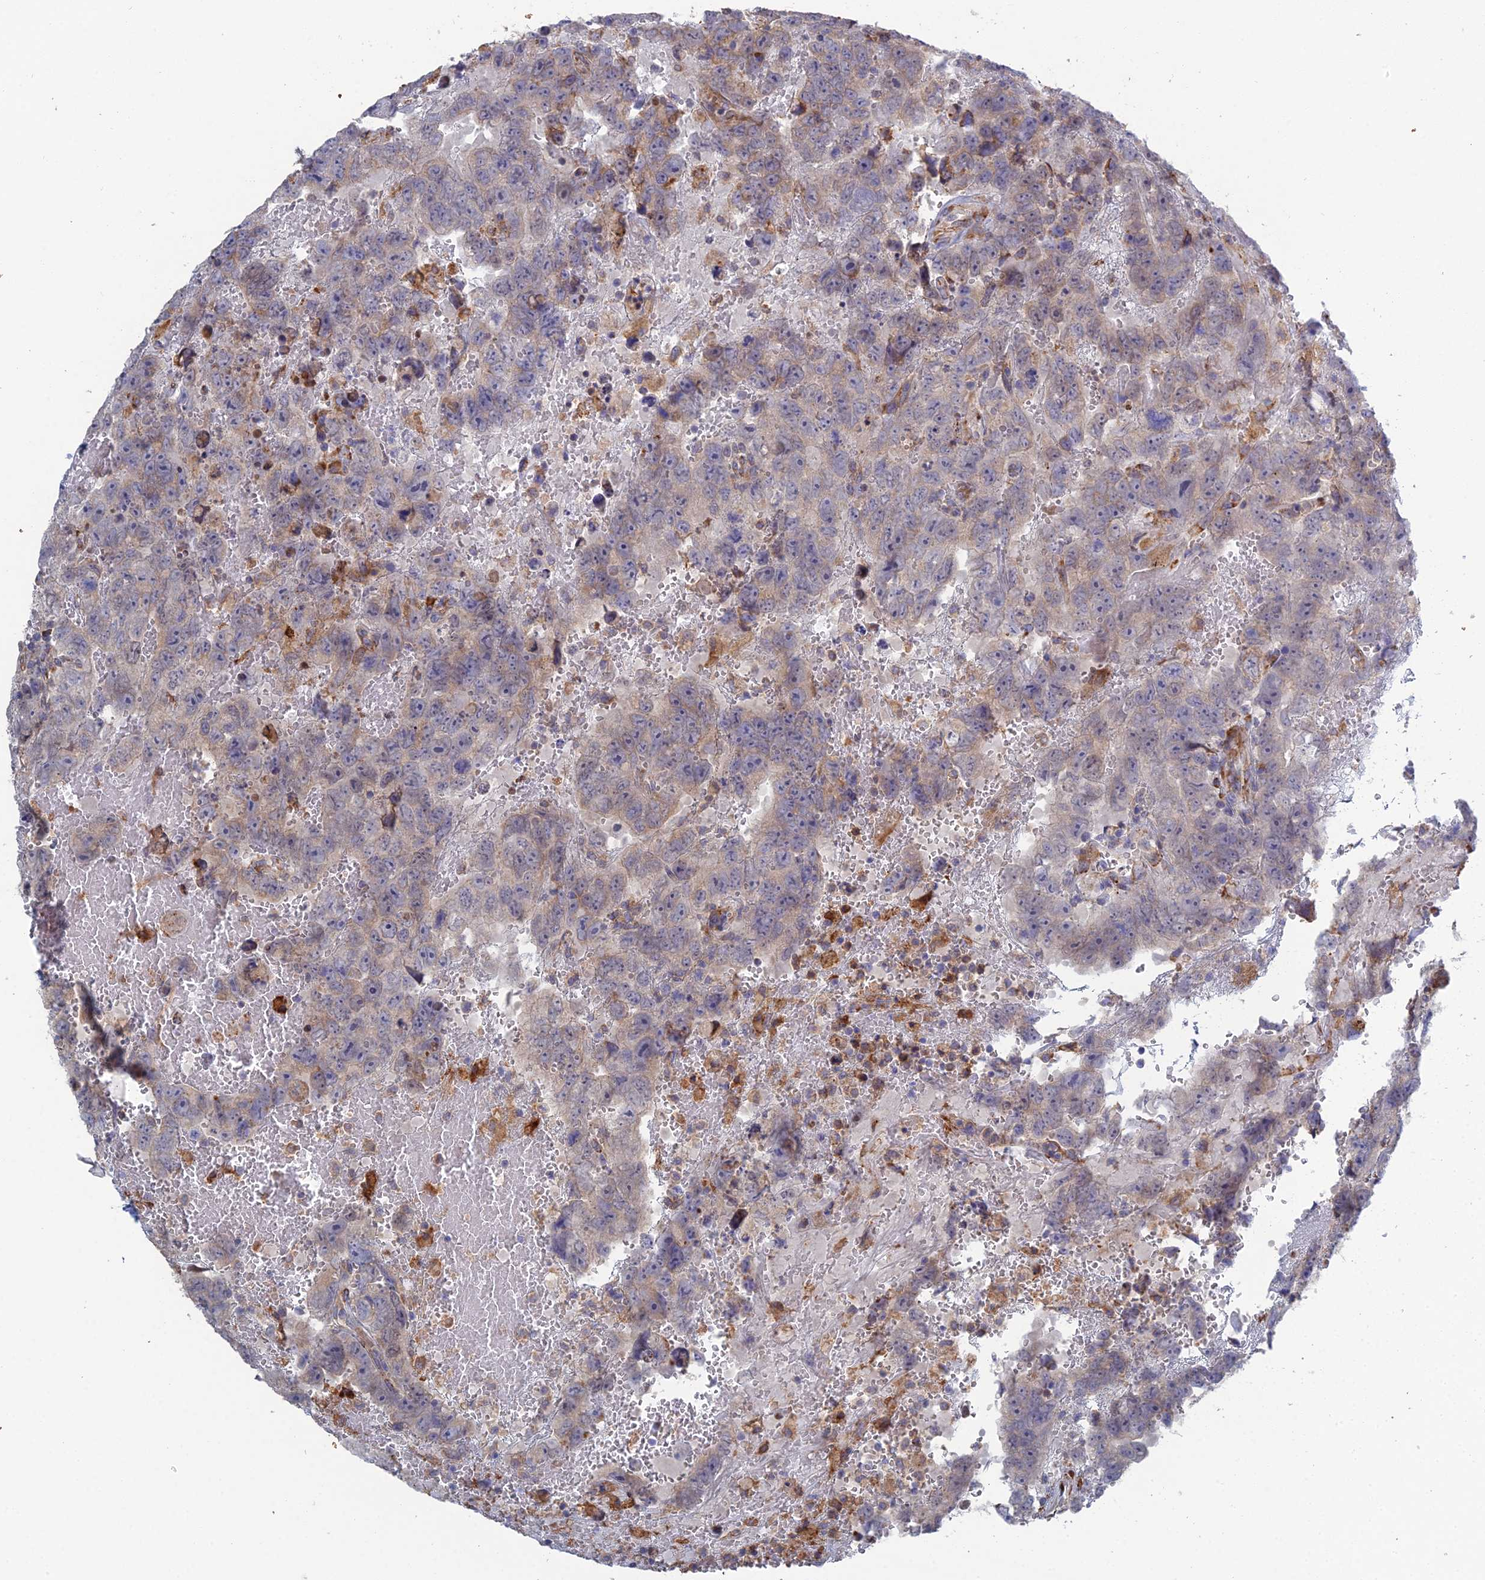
{"staining": {"intensity": "weak", "quantity": "25%-75%", "location": "cytoplasmic/membranous"}, "tissue": "testis cancer", "cell_type": "Tumor cells", "image_type": "cancer", "snomed": [{"axis": "morphology", "description": "Carcinoma, Embryonal, NOS"}, {"axis": "topography", "description": "Testis"}], "caption": "Immunohistochemistry (IHC) micrograph of embryonal carcinoma (testis) stained for a protein (brown), which reveals low levels of weak cytoplasmic/membranous expression in approximately 25%-75% of tumor cells.", "gene": "TRAPPC6A", "patient": {"sex": "male", "age": 45}}